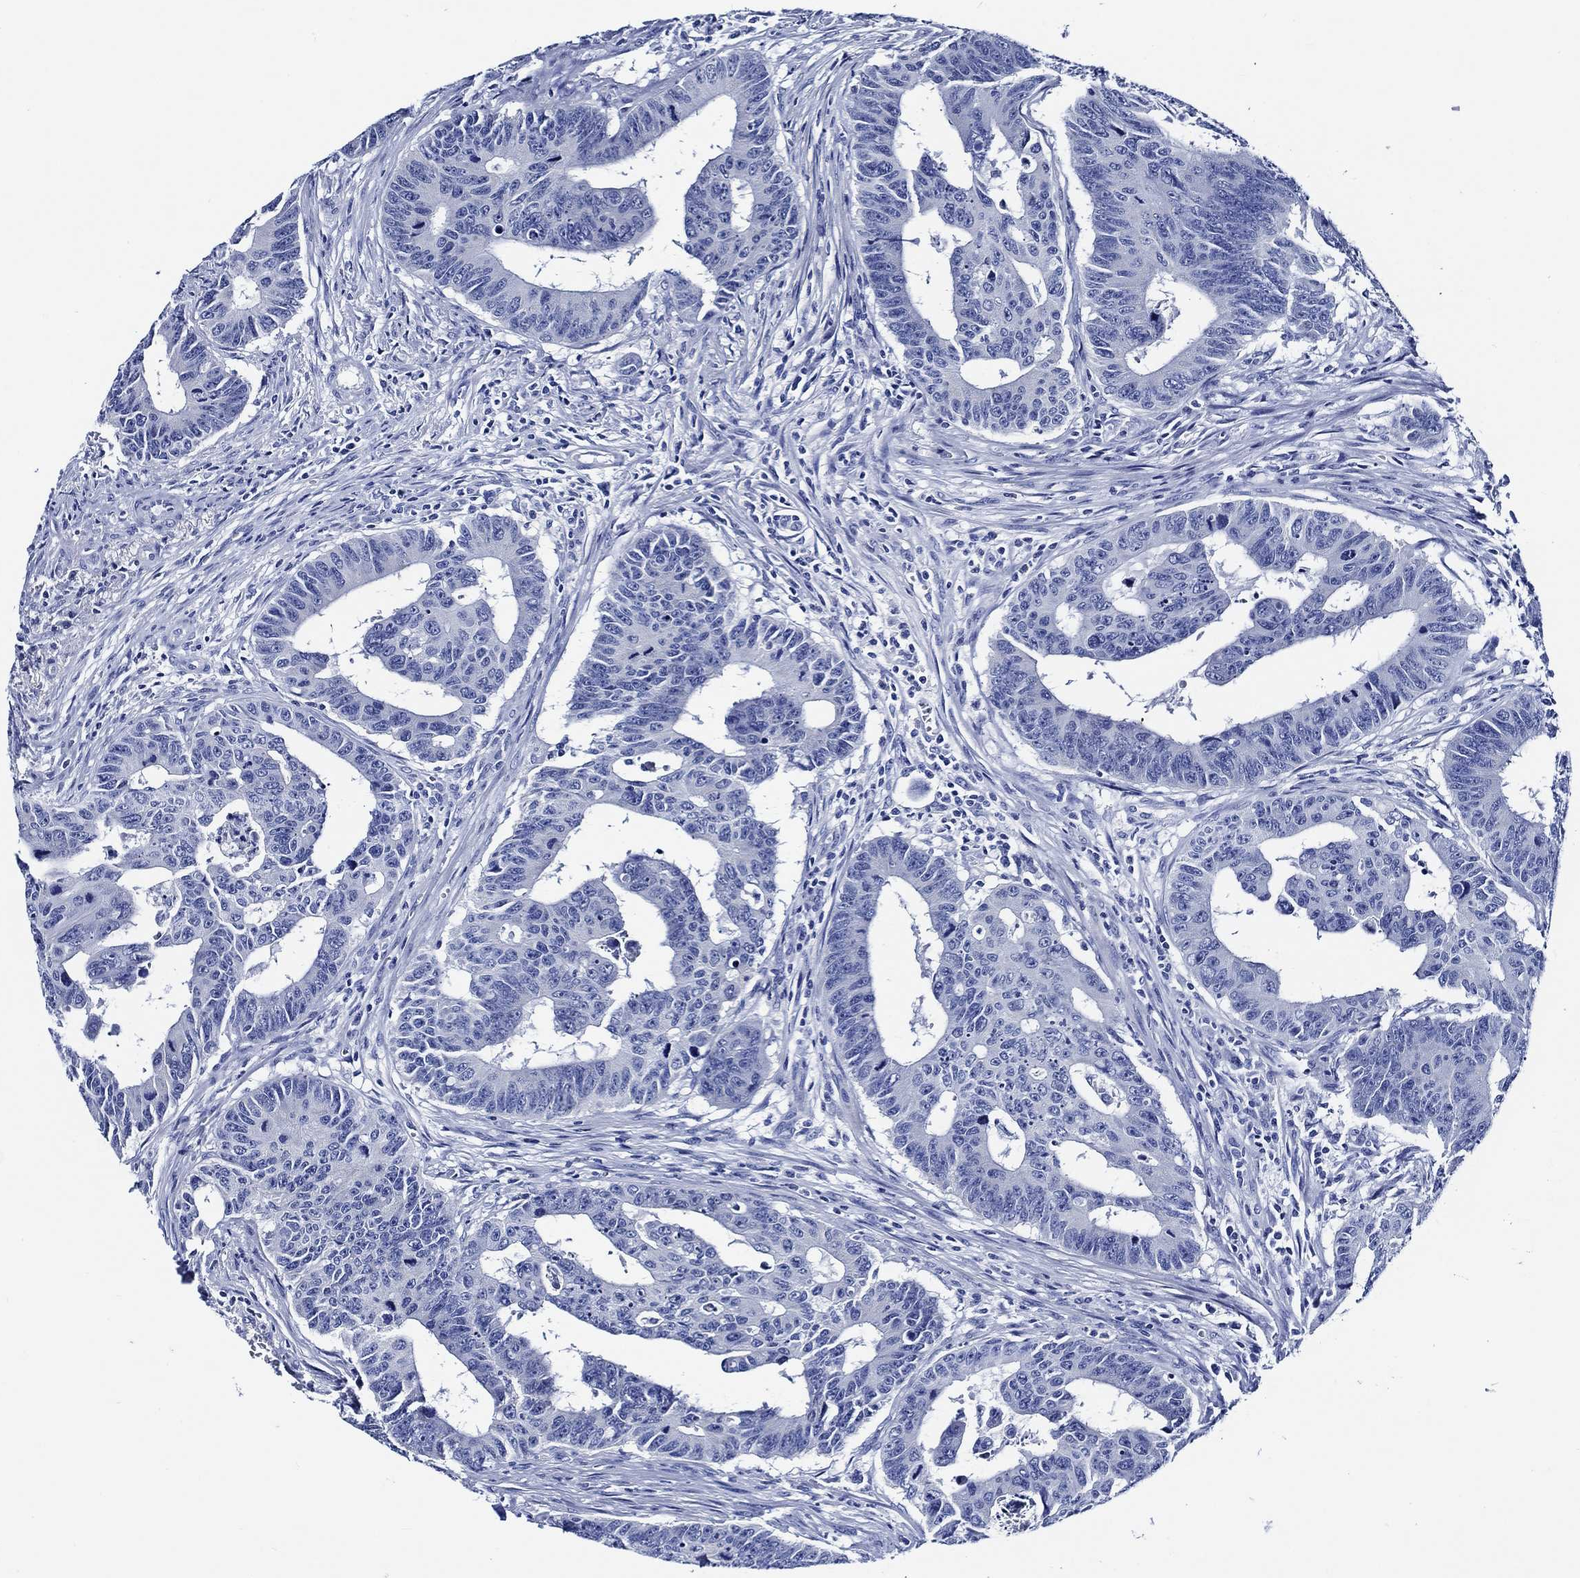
{"staining": {"intensity": "negative", "quantity": "none", "location": "none"}, "tissue": "colorectal cancer", "cell_type": "Tumor cells", "image_type": "cancer", "snomed": [{"axis": "morphology", "description": "Adenocarcinoma, NOS"}, {"axis": "topography", "description": "Appendix"}, {"axis": "topography", "description": "Colon"}, {"axis": "topography", "description": "Cecum"}, {"axis": "topography", "description": "Colon asc"}], "caption": "Human adenocarcinoma (colorectal) stained for a protein using immunohistochemistry exhibits no staining in tumor cells.", "gene": "WDR62", "patient": {"sex": "female", "age": 85}}